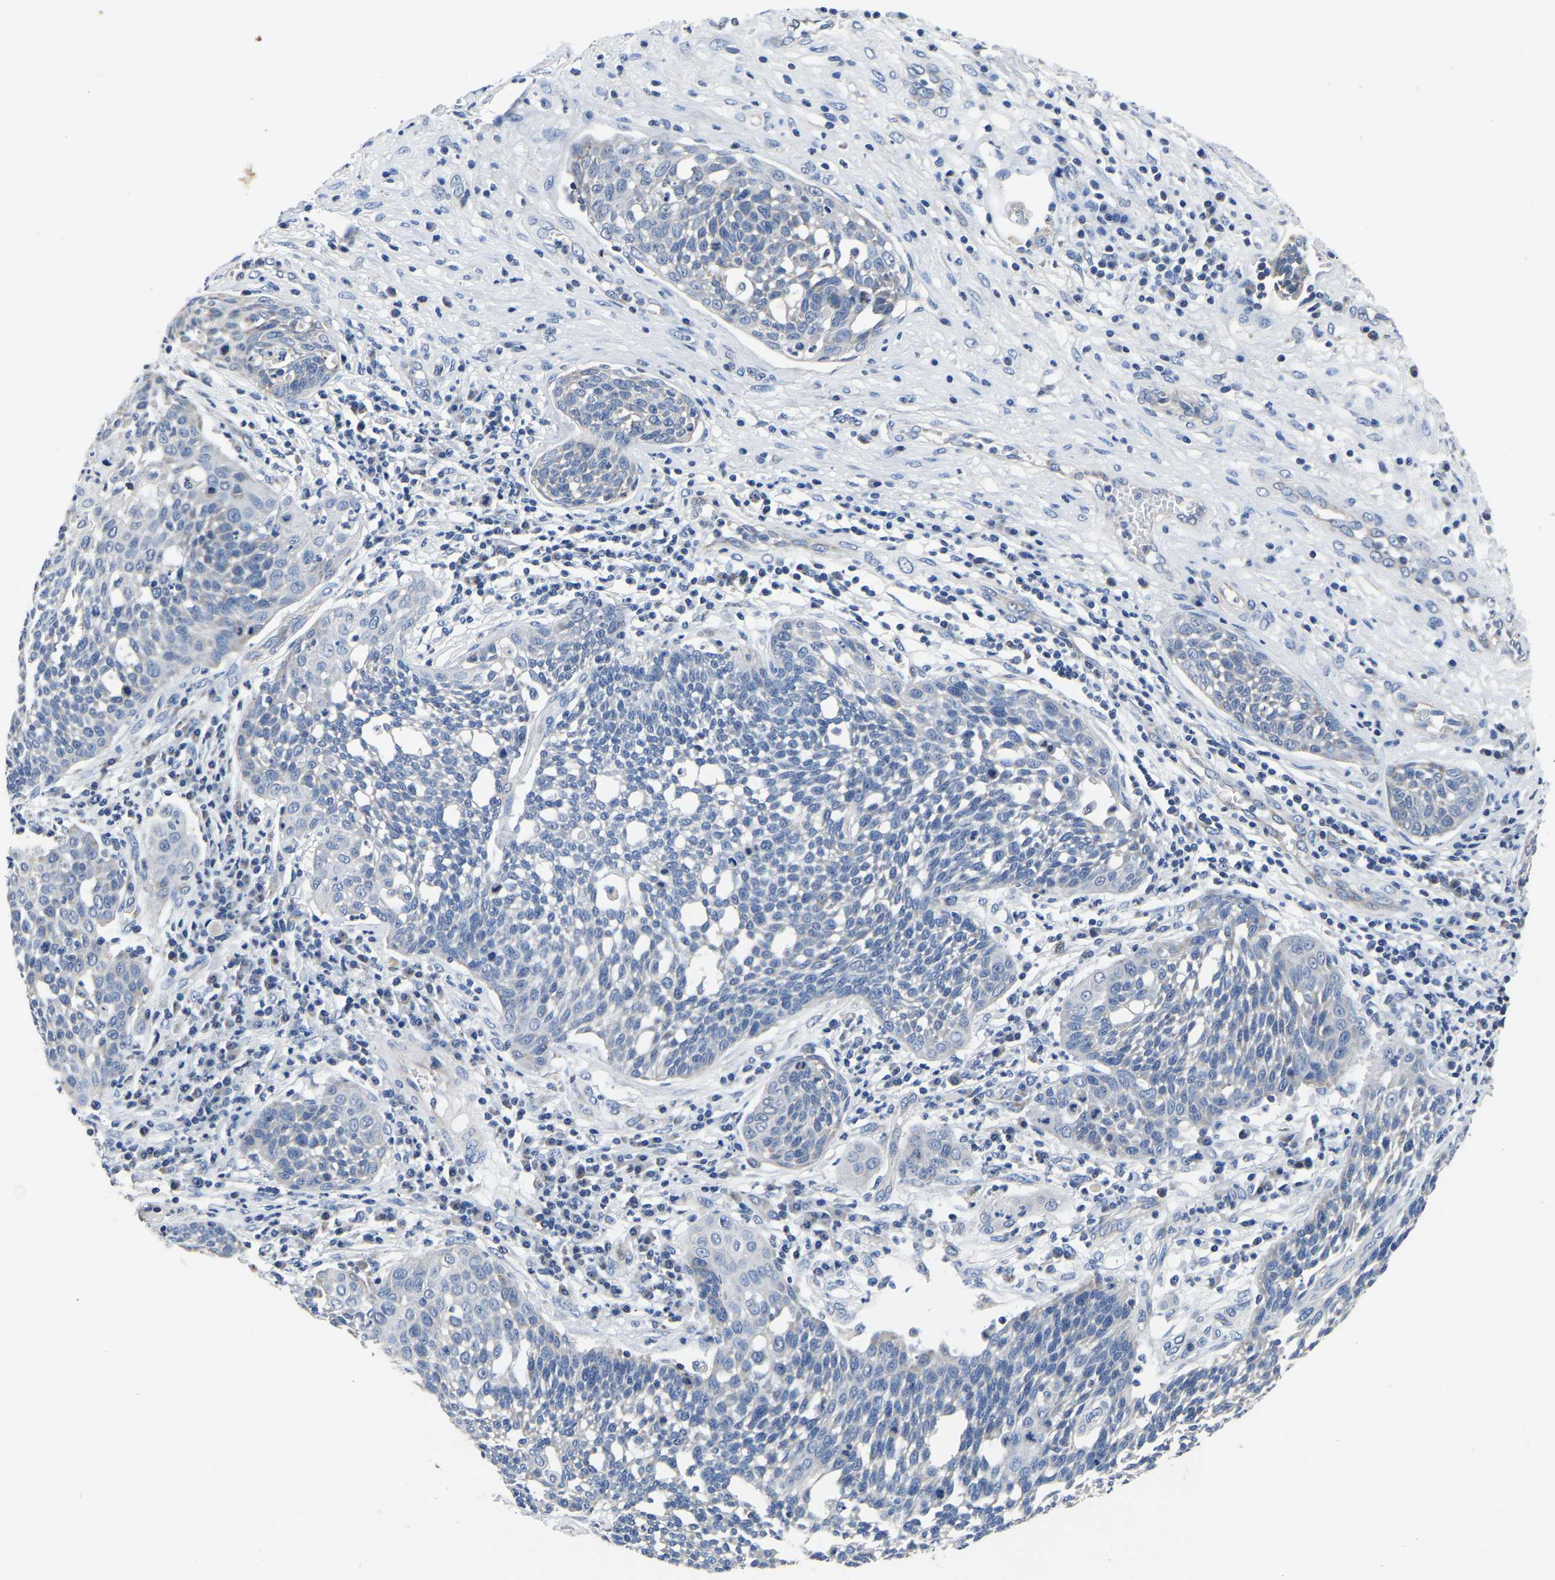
{"staining": {"intensity": "negative", "quantity": "none", "location": "none"}, "tissue": "cervical cancer", "cell_type": "Tumor cells", "image_type": "cancer", "snomed": [{"axis": "morphology", "description": "Squamous cell carcinoma, NOS"}, {"axis": "topography", "description": "Cervix"}], "caption": "Micrograph shows no protein staining in tumor cells of cervical squamous cell carcinoma tissue. (DAB immunohistochemistry (IHC), high magnification).", "gene": "FGD5", "patient": {"sex": "female", "age": 34}}